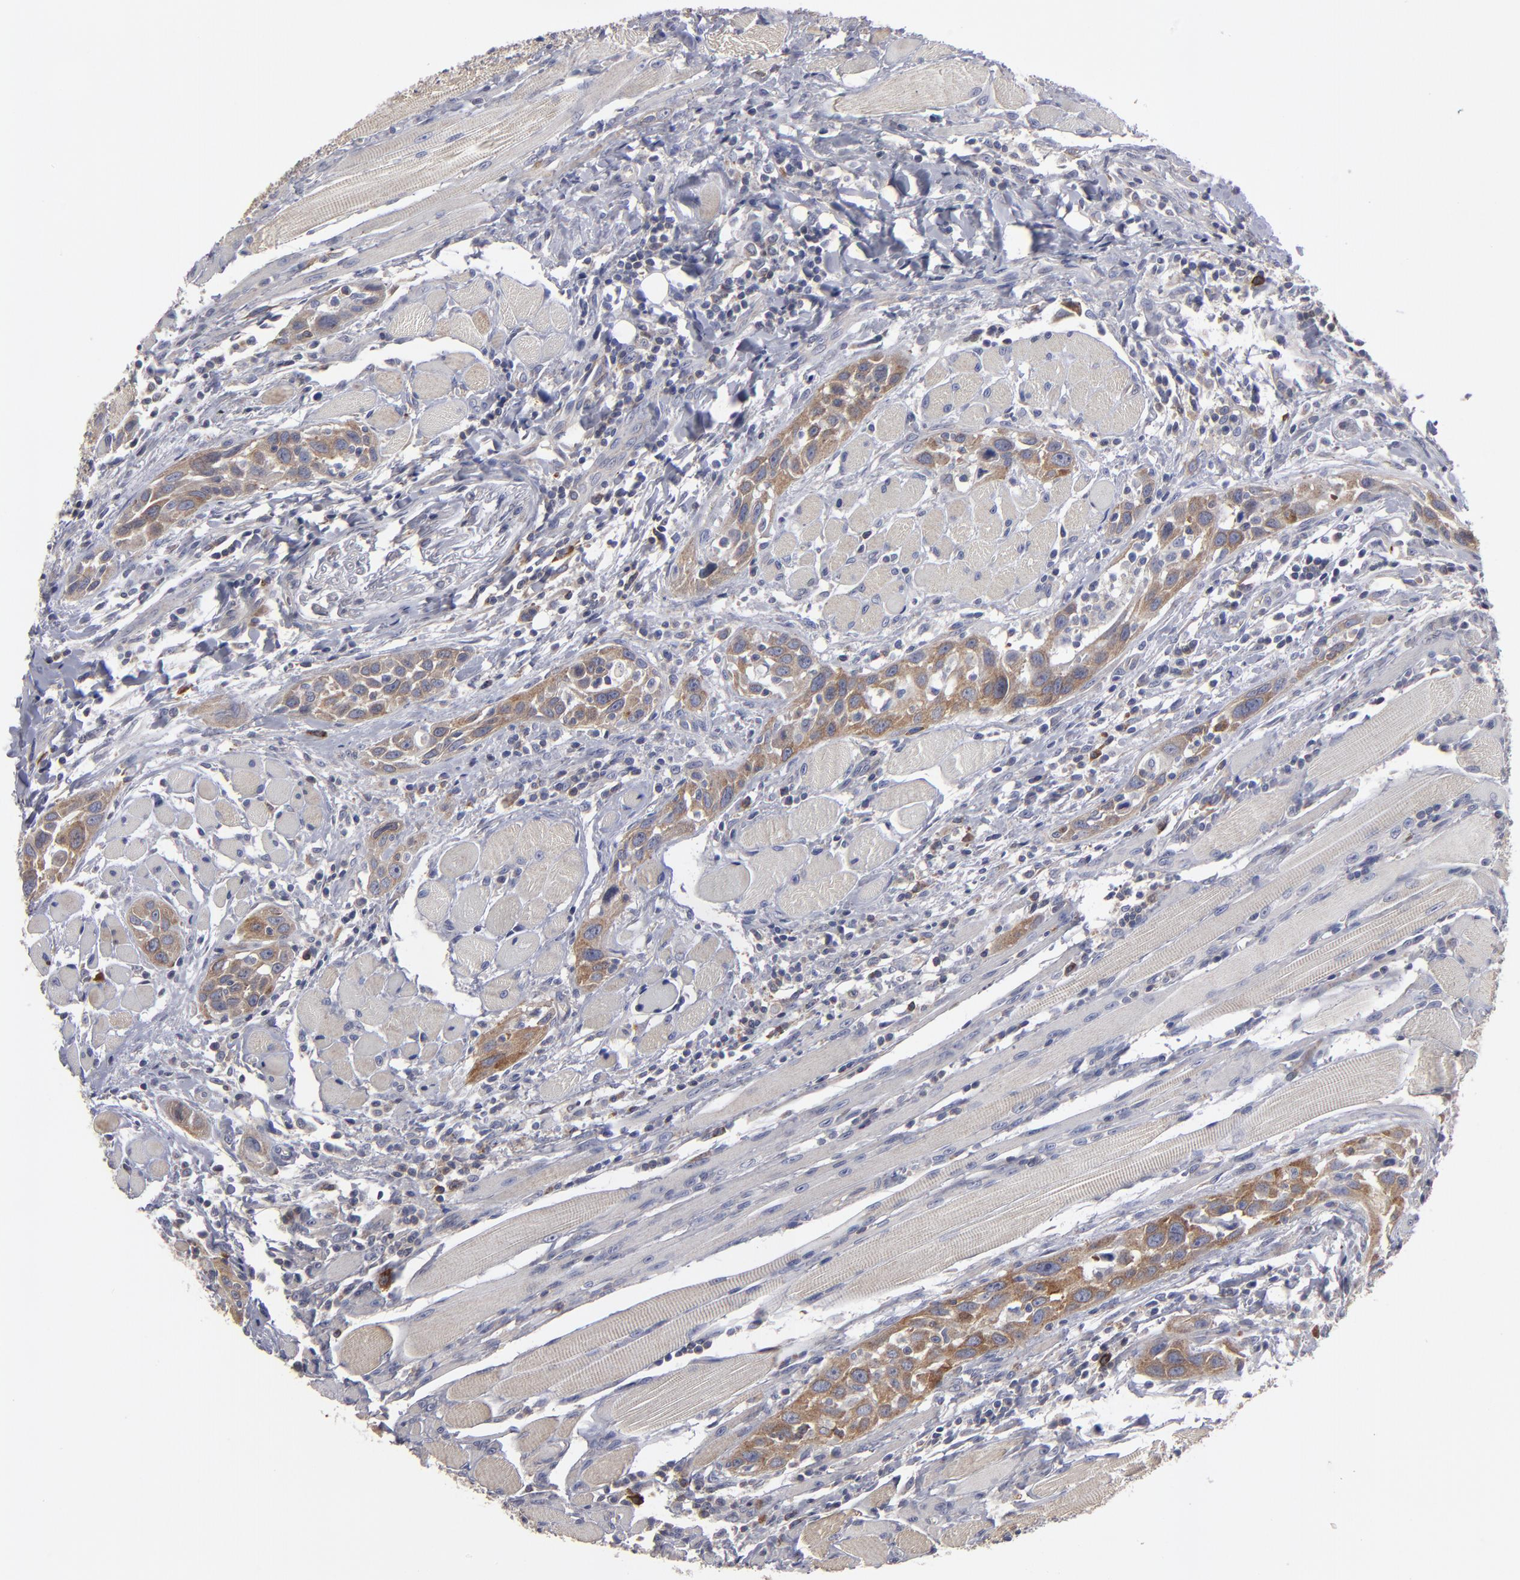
{"staining": {"intensity": "moderate", "quantity": ">75%", "location": "cytoplasmic/membranous"}, "tissue": "head and neck cancer", "cell_type": "Tumor cells", "image_type": "cancer", "snomed": [{"axis": "morphology", "description": "Squamous cell carcinoma, NOS"}, {"axis": "topography", "description": "Oral tissue"}, {"axis": "topography", "description": "Head-Neck"}], "caption": "Human head and neck cancer stained with a brown dye displays moderate cytoplasmic/membranous positive positivity in about >75% of tumor cells.", "gene": "CEP97", "patient": {"sex": "female", "age": 50}}